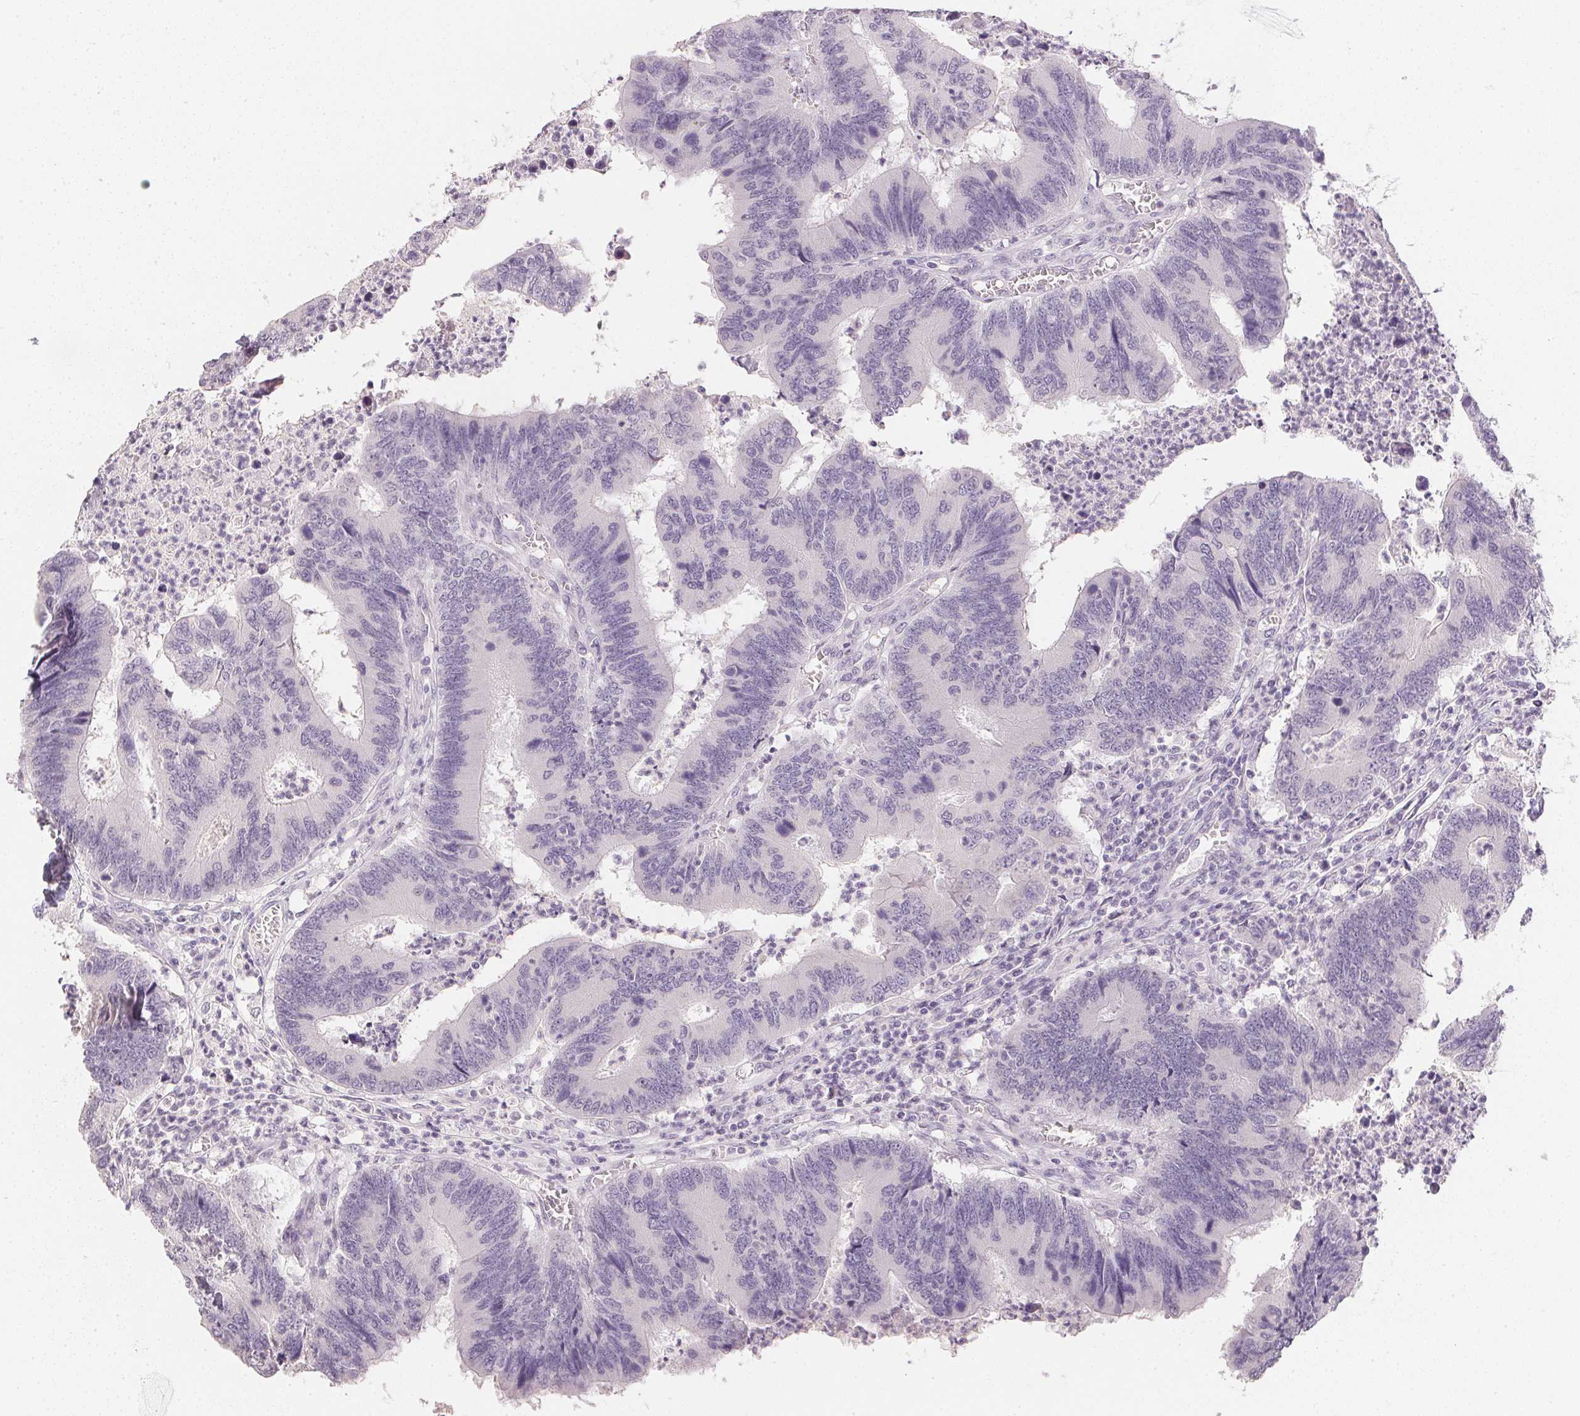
{"staining": {"intensity": "negative", "quantity": "none", "location": "none"}, "tissue": "colorectal cancer", "cell_type": "Tumor cells", "image_type": "cancer", "snomed": [{"axis": "morphology", "description": "Adenocarcinoma, NOS"}, {"axis": "topography", "description": "Colon"}], "caption": "The micrograph reveals no staining of tumor cells in colorectal cancer (adenocarcinoma).", "gene": "PPY", "patient": {"sex": "female", "age": 67}}